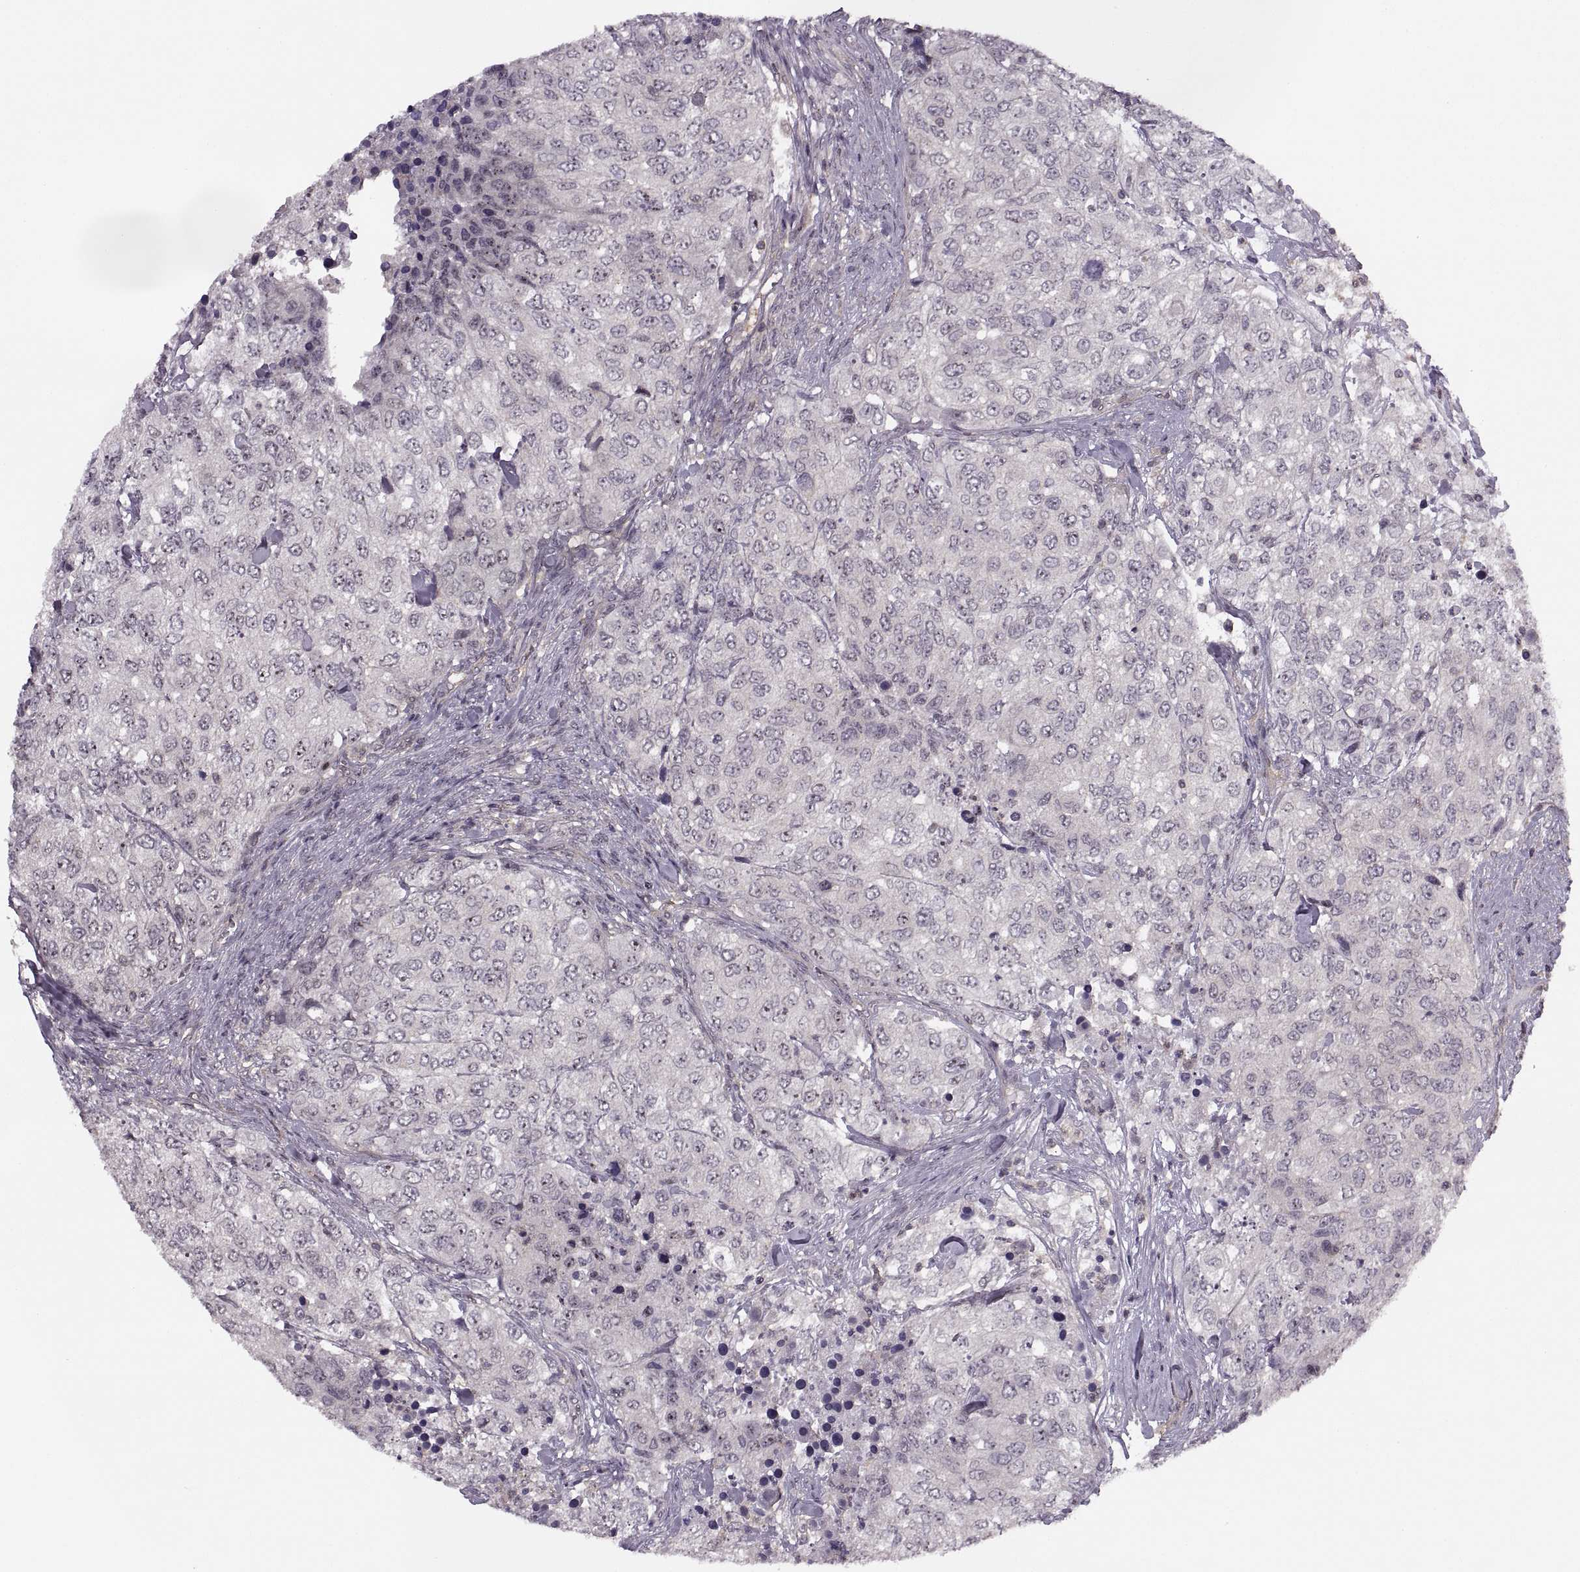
{"staining": {"intensity": "negative", "quantity": "none", "location": "none"}, "tissue": "urothelial cancer", "cell_type": "Tumor cells", "image_type": "cancer", "snomed": [{"axis": "morphology", "description": "Urothelial carcinoma, High grade"}, {"axis": "topography", "description": "Urinary bladder"}], "caption": "Immunohistochemical staining of urothelial cancer demonstrates no significant staining in tumor cells.", "gene": "LUZP2", "patient": {"sex": "female", "age": 78}}